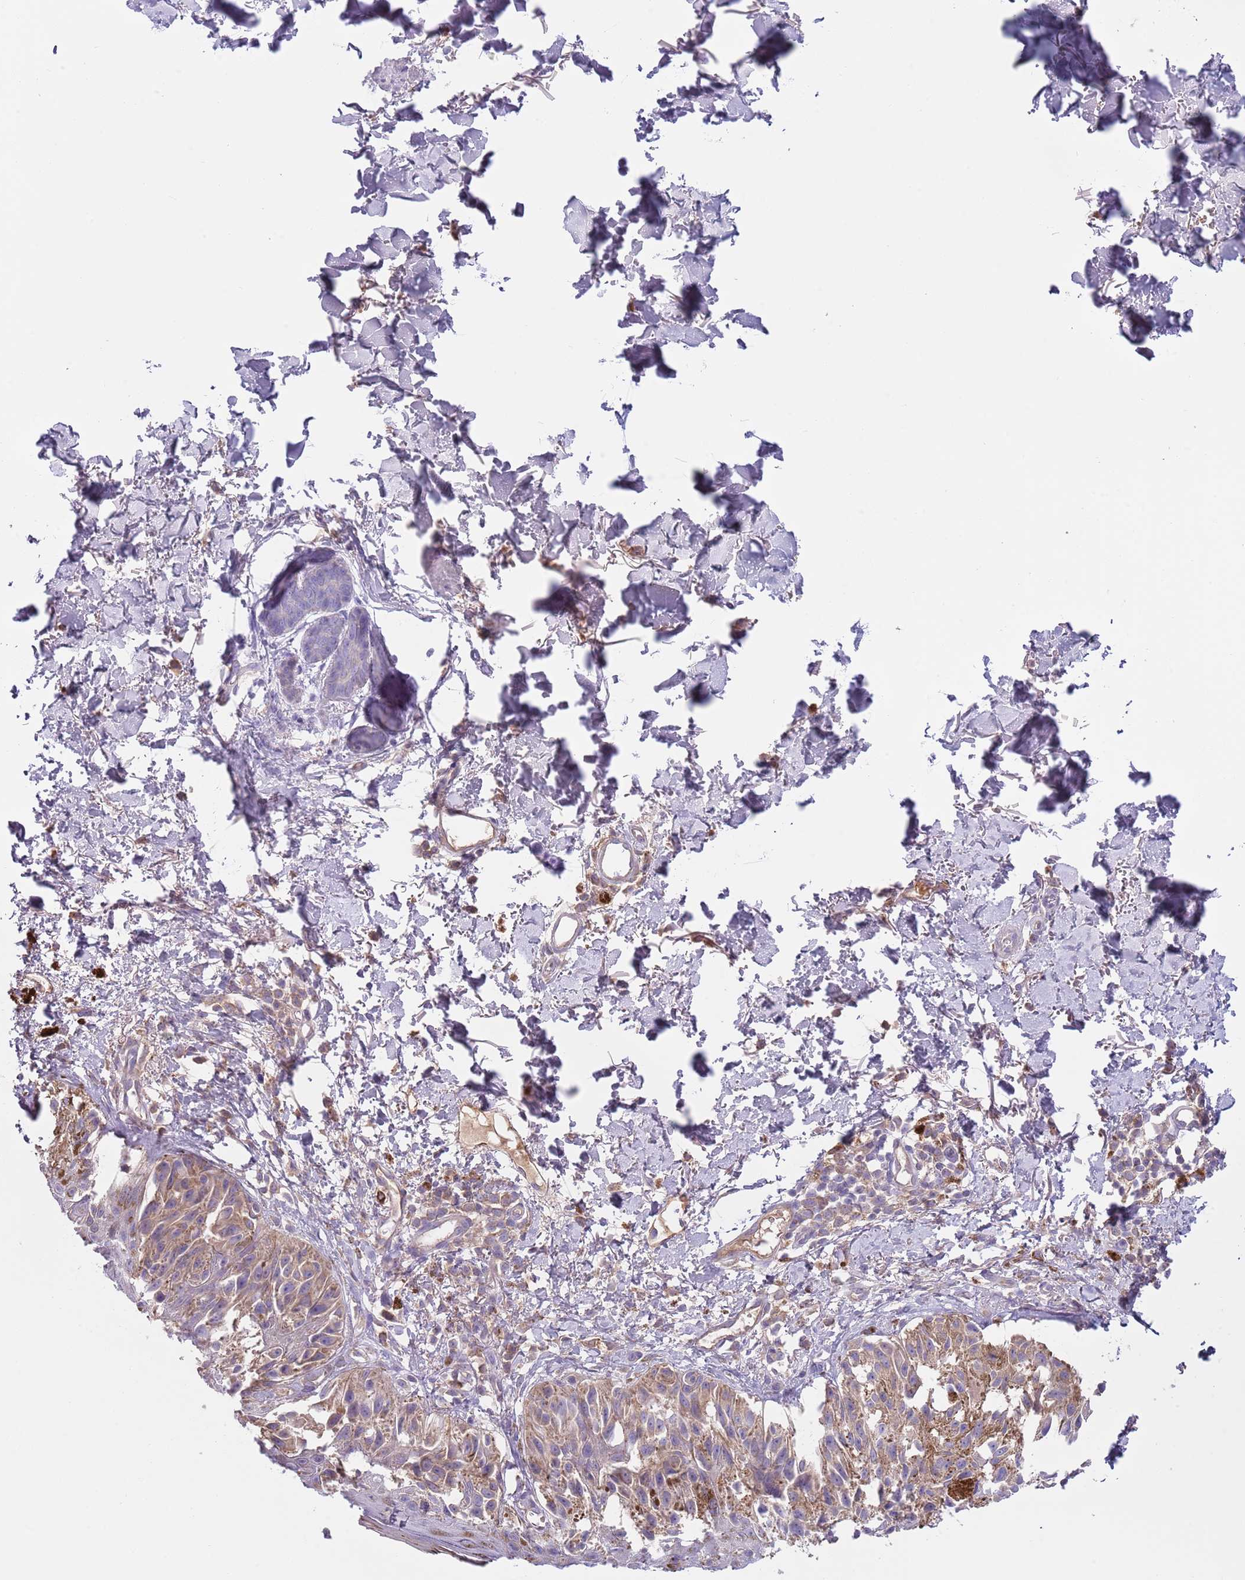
{"staining": {"intensity": "weak", "quantity": "<25%", "location": "cytoplasmic/membranous"}, "tissue": "melanoma", "cell_type": "Tumor cells", "image_type": "cancer", "snomed": [{"axis": "morphology", "description": "Malignant melanoma, NOS"}, {"axis": "topography", "description": "Skin"}], "caption": "This is an immunohistochemistry (IHC) micrograph of human melanoma. There is no expression in tumor cells.", "gene": "HES3", "patient": {"sex": "male", "age": 73}}